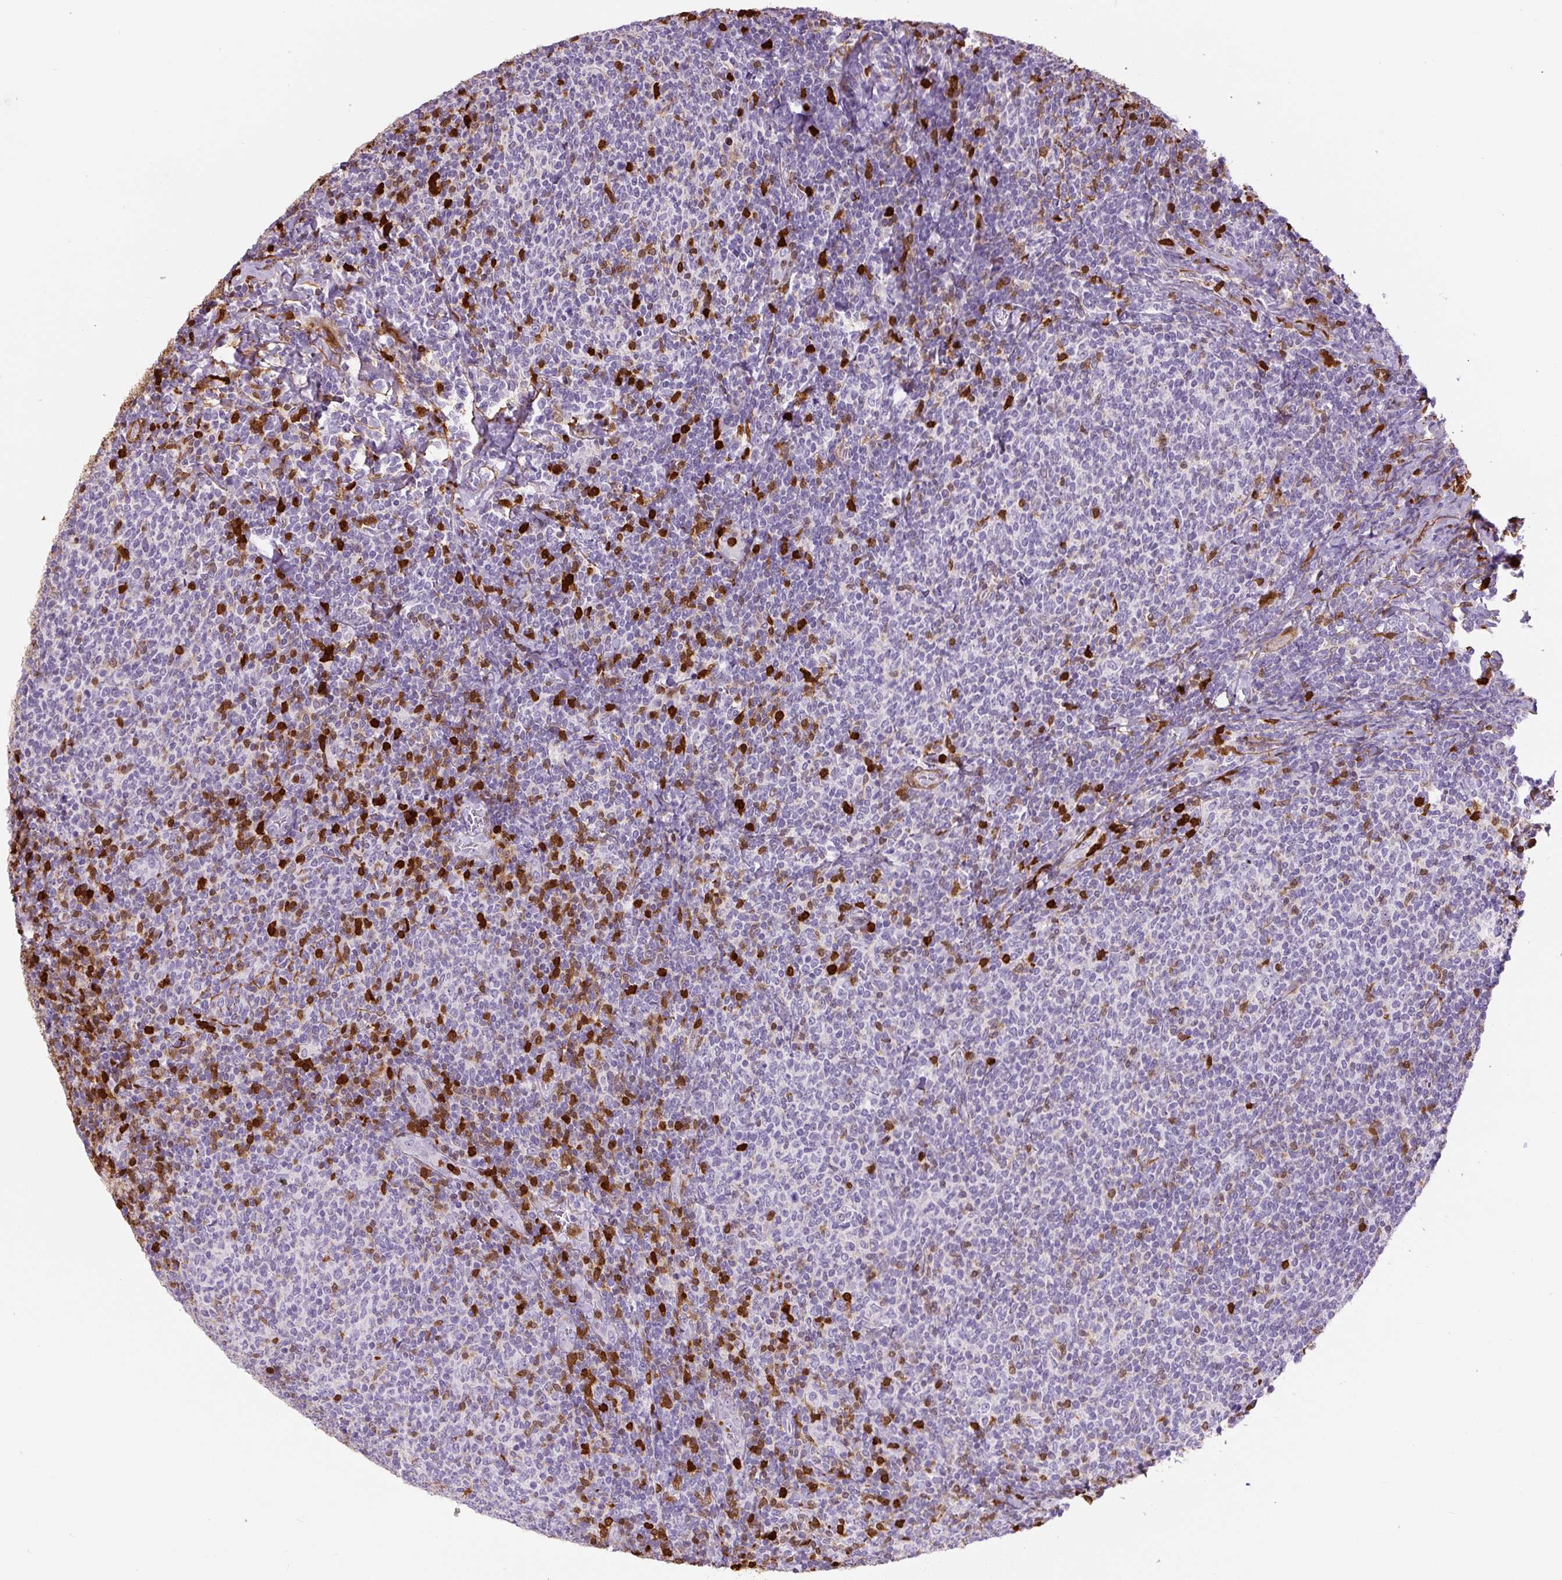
{"staining": {"intensity": "negative", "quantity": "none", "location": "none"}, "tissue": "lymphoma", "cell_type": "Tumor cells", "image_type": "cancer", "snomed": [{"axis": "morphology", "description": "Malignant lymphoma, non-Hodgkin's type, Low grade"}, {"axis": "topography", "description": "Lymph node"}], "caption": "Lymphoma was stained to show a protein in brown. There is no significant staining in tumor cells.", "gene": "S100A4", "patient": {"sex": "male", "age": 52}}